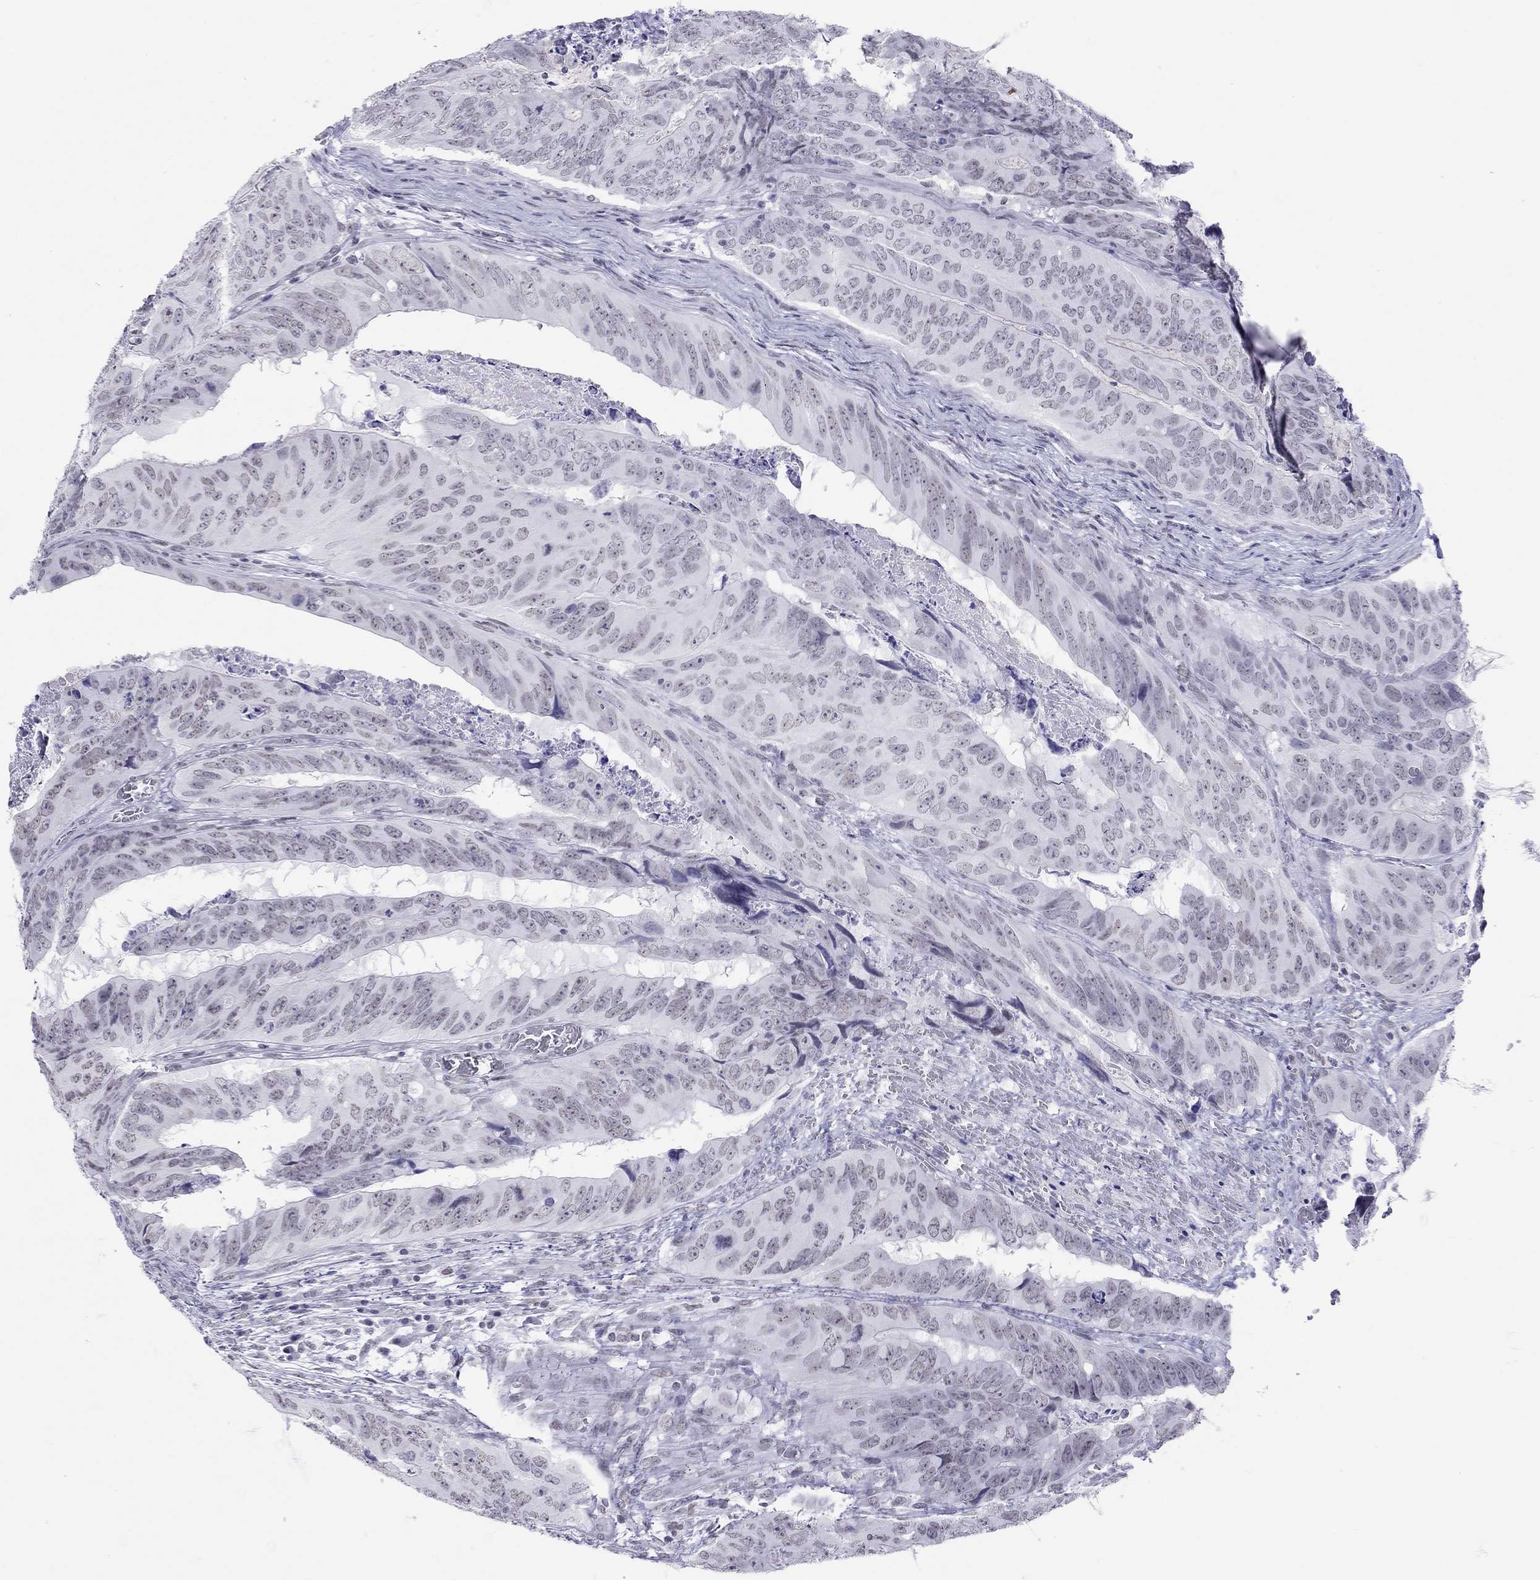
{"staining": {"intensity": "negative", "quantity": "none", "location": "none"}, "tissue": "colorectal cancer", "cell_type": "Tumor cells", "image_type": "cancer", "snomed": [{"axis": "morphology", "description": "Adenocarcinoma, NOS"}, {"axis": "topography", "description": "Colon"}], "caption": "The IHC histopathology image has no significant staining in tumor cells of colorectal adenocarcinoma tissue. (Immunohistochemistry, brightfield microscopy, high magnification).", "gene": "JHY", "patient": {"sex": "male", "age": 79}}